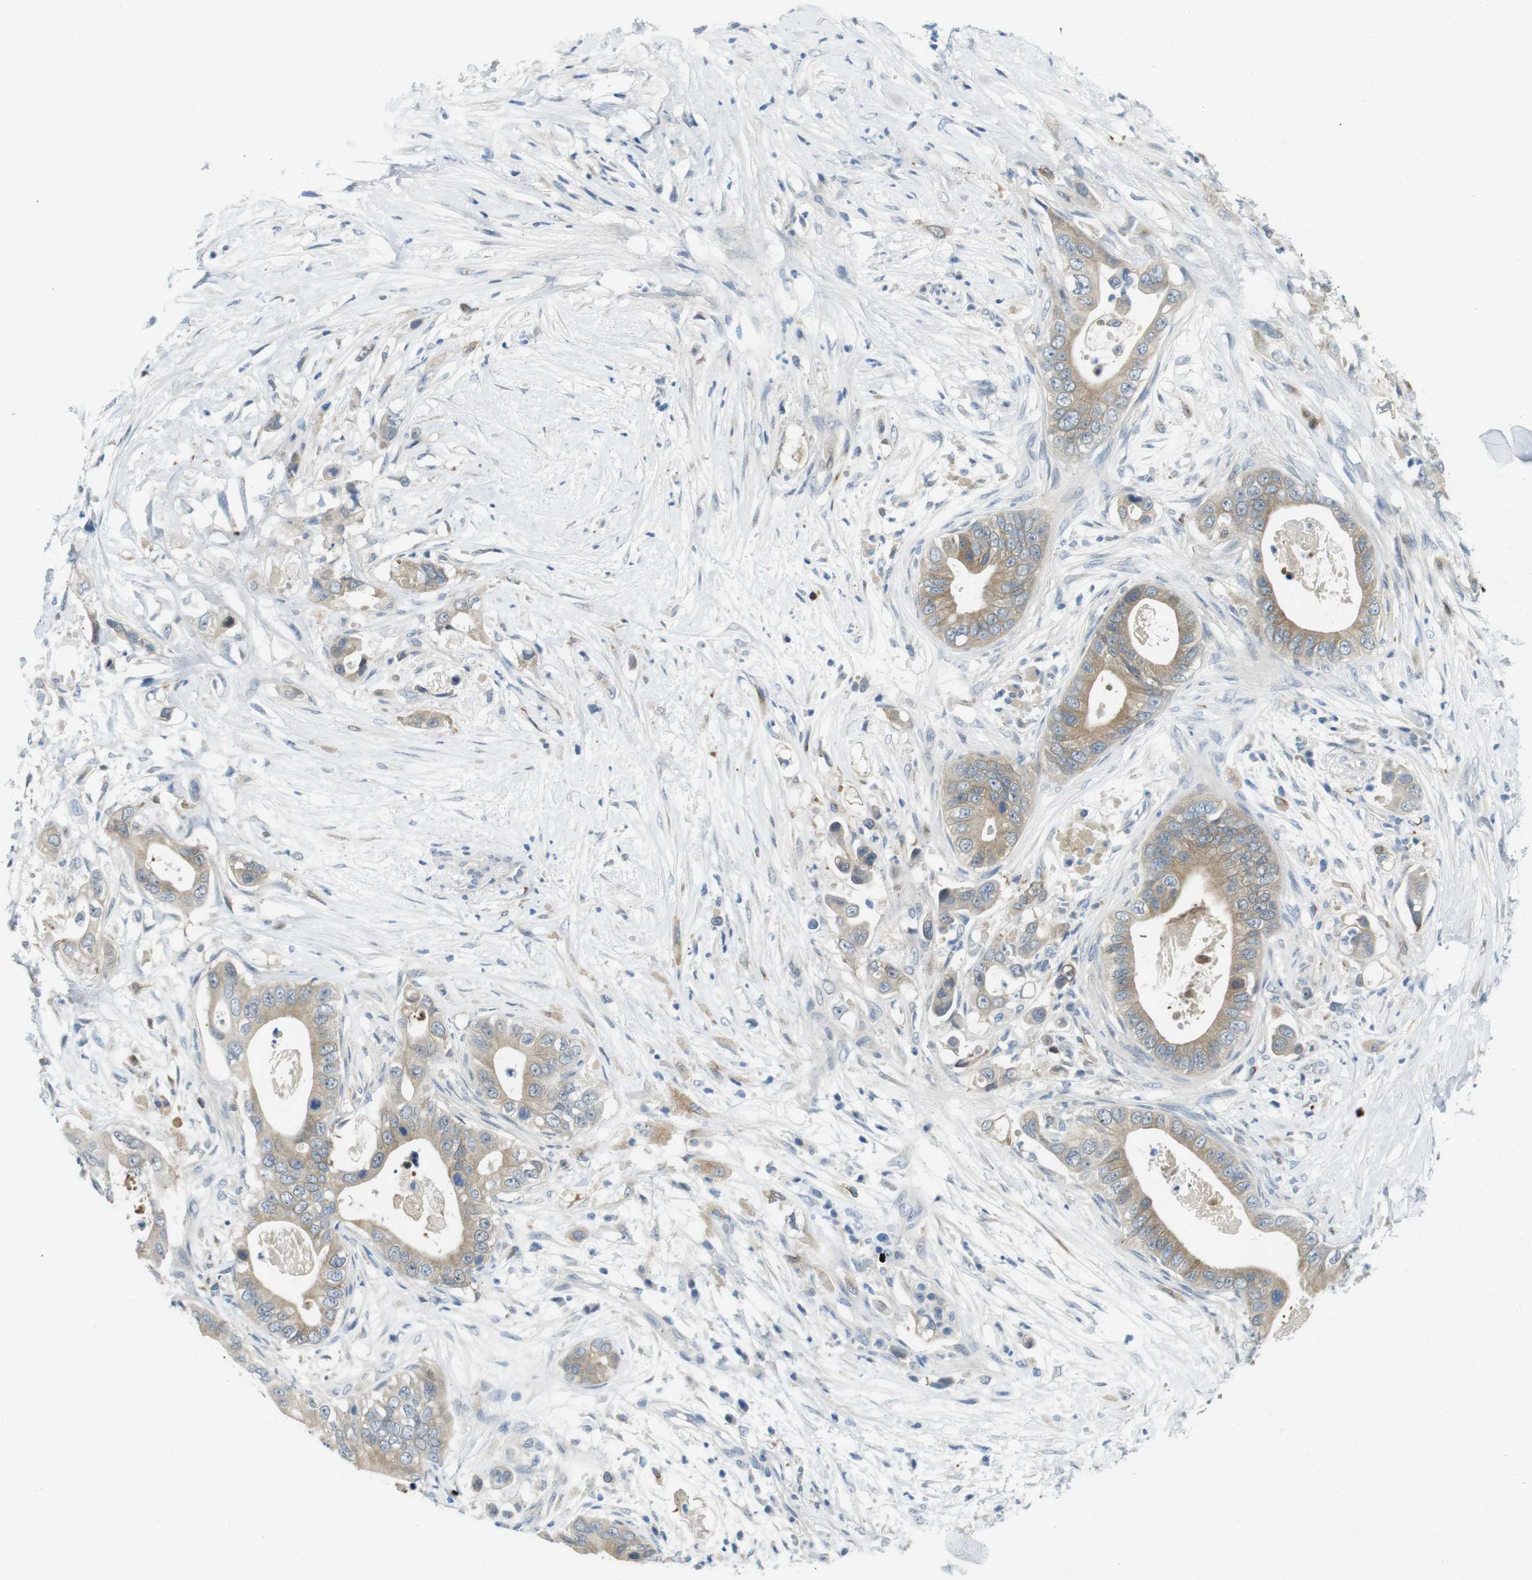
{"staining": {"intensity": "moderate", "quantity": "25%-75%", "location": "cytoplasmic/membranous"}, "tissue": "pancreatic cancer", "cell_type": "Tumor cells", "image_type": "cancer", "snomed": [{"axis": "morphology", "description": "Adenocarcinoma, NOS"}, {"axis": "topography", "description": "Pancreas"}], "caption": "Pancreatic cancer (adenocarcinoma) tissue demonstrates moderate cytoplasmic/membranous staining in approximately 25%-75% of tumor cells, visualized by immunohistochemistry. The staining is performed using DAB brown chromogen to label protein expression. The nuclei are counter-stained blue using hematoxylin.", "gene": "CASP2", "patient": {"sex": "male", "age": 77}}